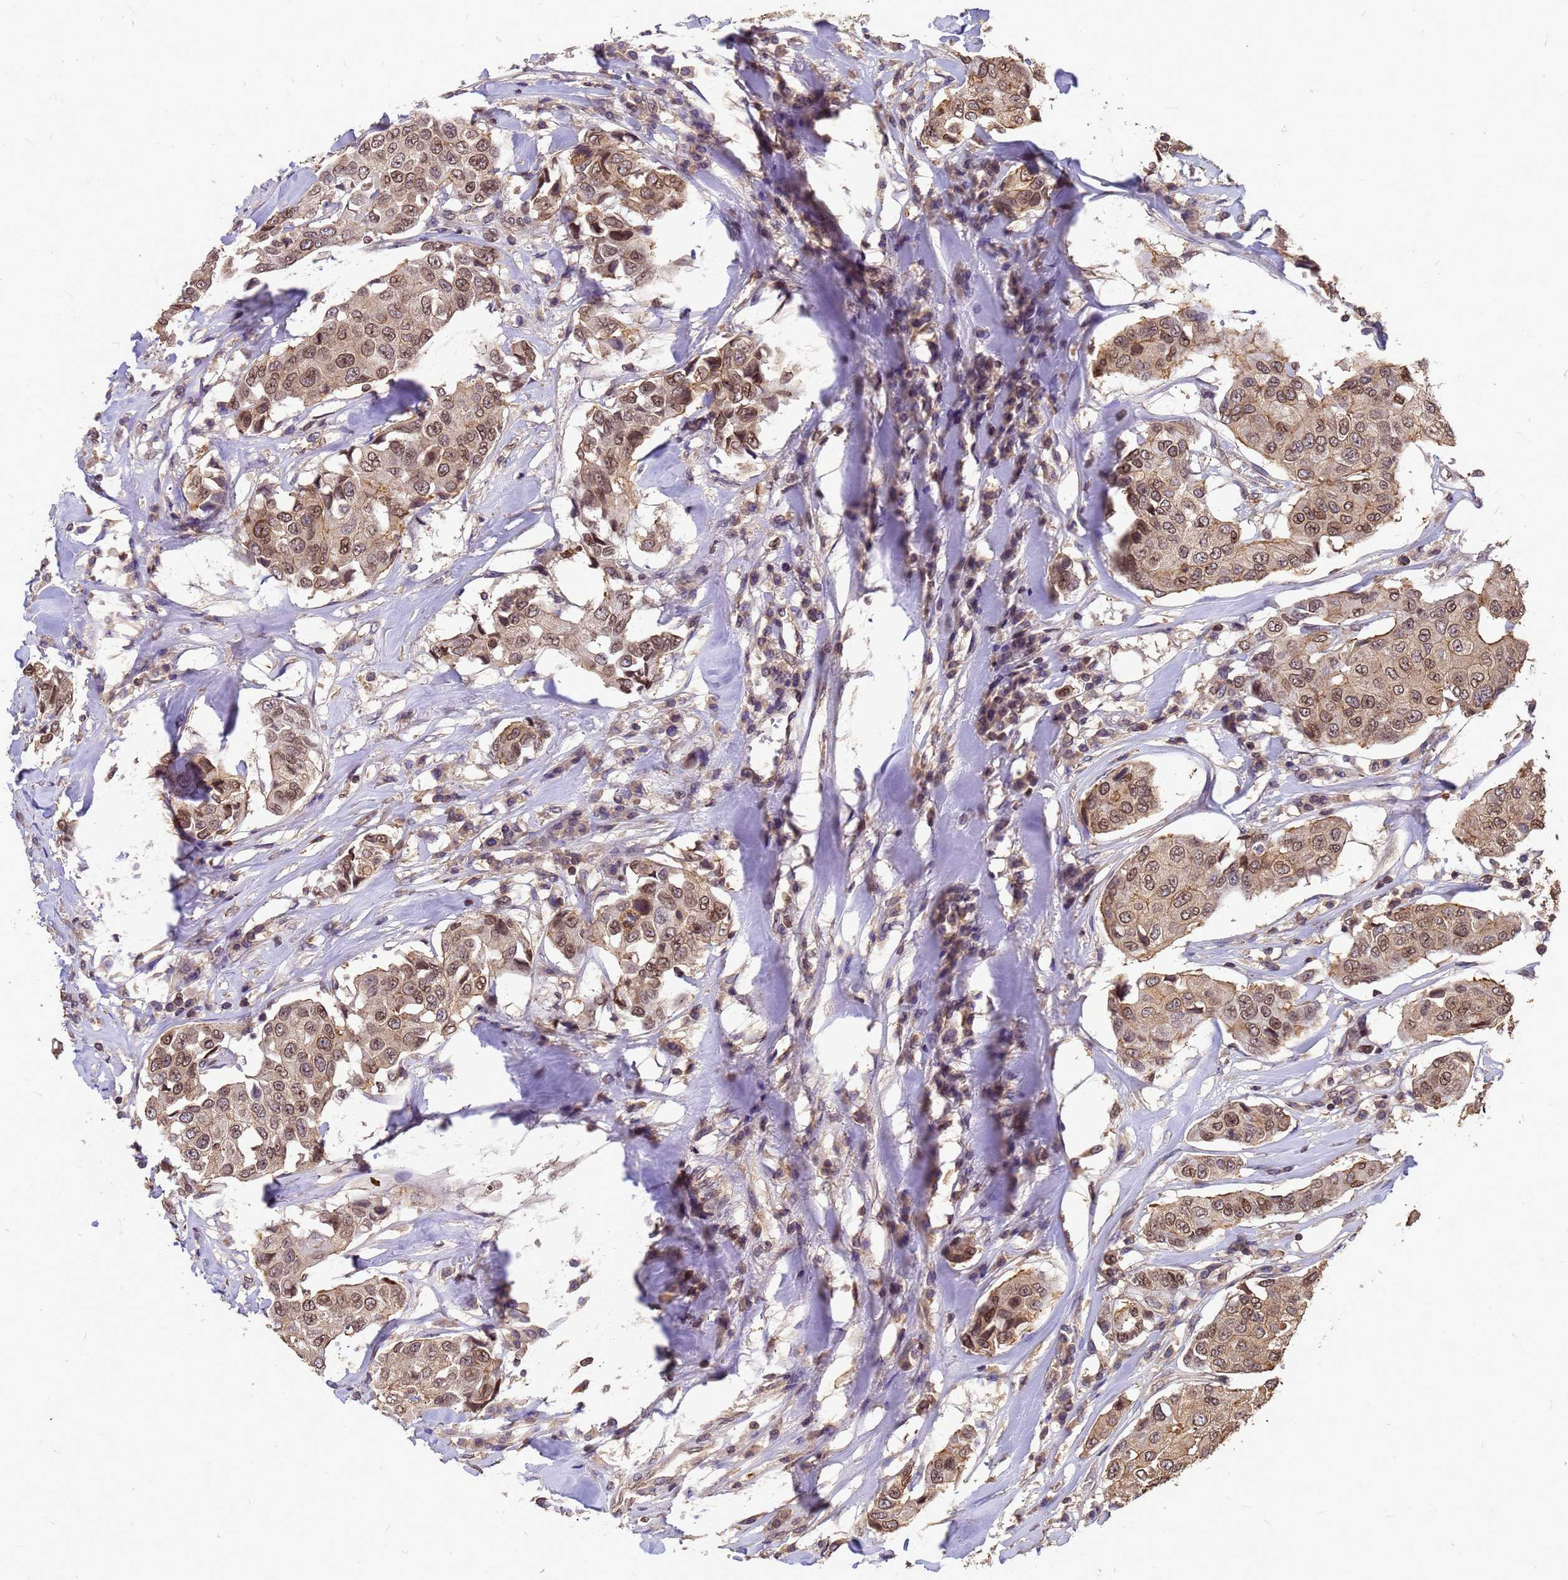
{"staining": {"intensity": "moderate", "quantity": ">75%", "location": "cytoplasmic/membranous,nuclear"}, "tissue": "breast cancer", "cell_type": "Tumor cells", "image_type": "cancer", "snomed": [{"axis": "morphology", "description": "Duct carcinoma"}, {"axis": "topography", "description": "Breast"}], "caption": "Protein expression analysis of breast cancer reveals moderate cytoplasmic/membranous and nuclear positivity in about >75% of tumor cells.", "gene": "C1orf35", "patient": {"sex": "female", "age": 80}}